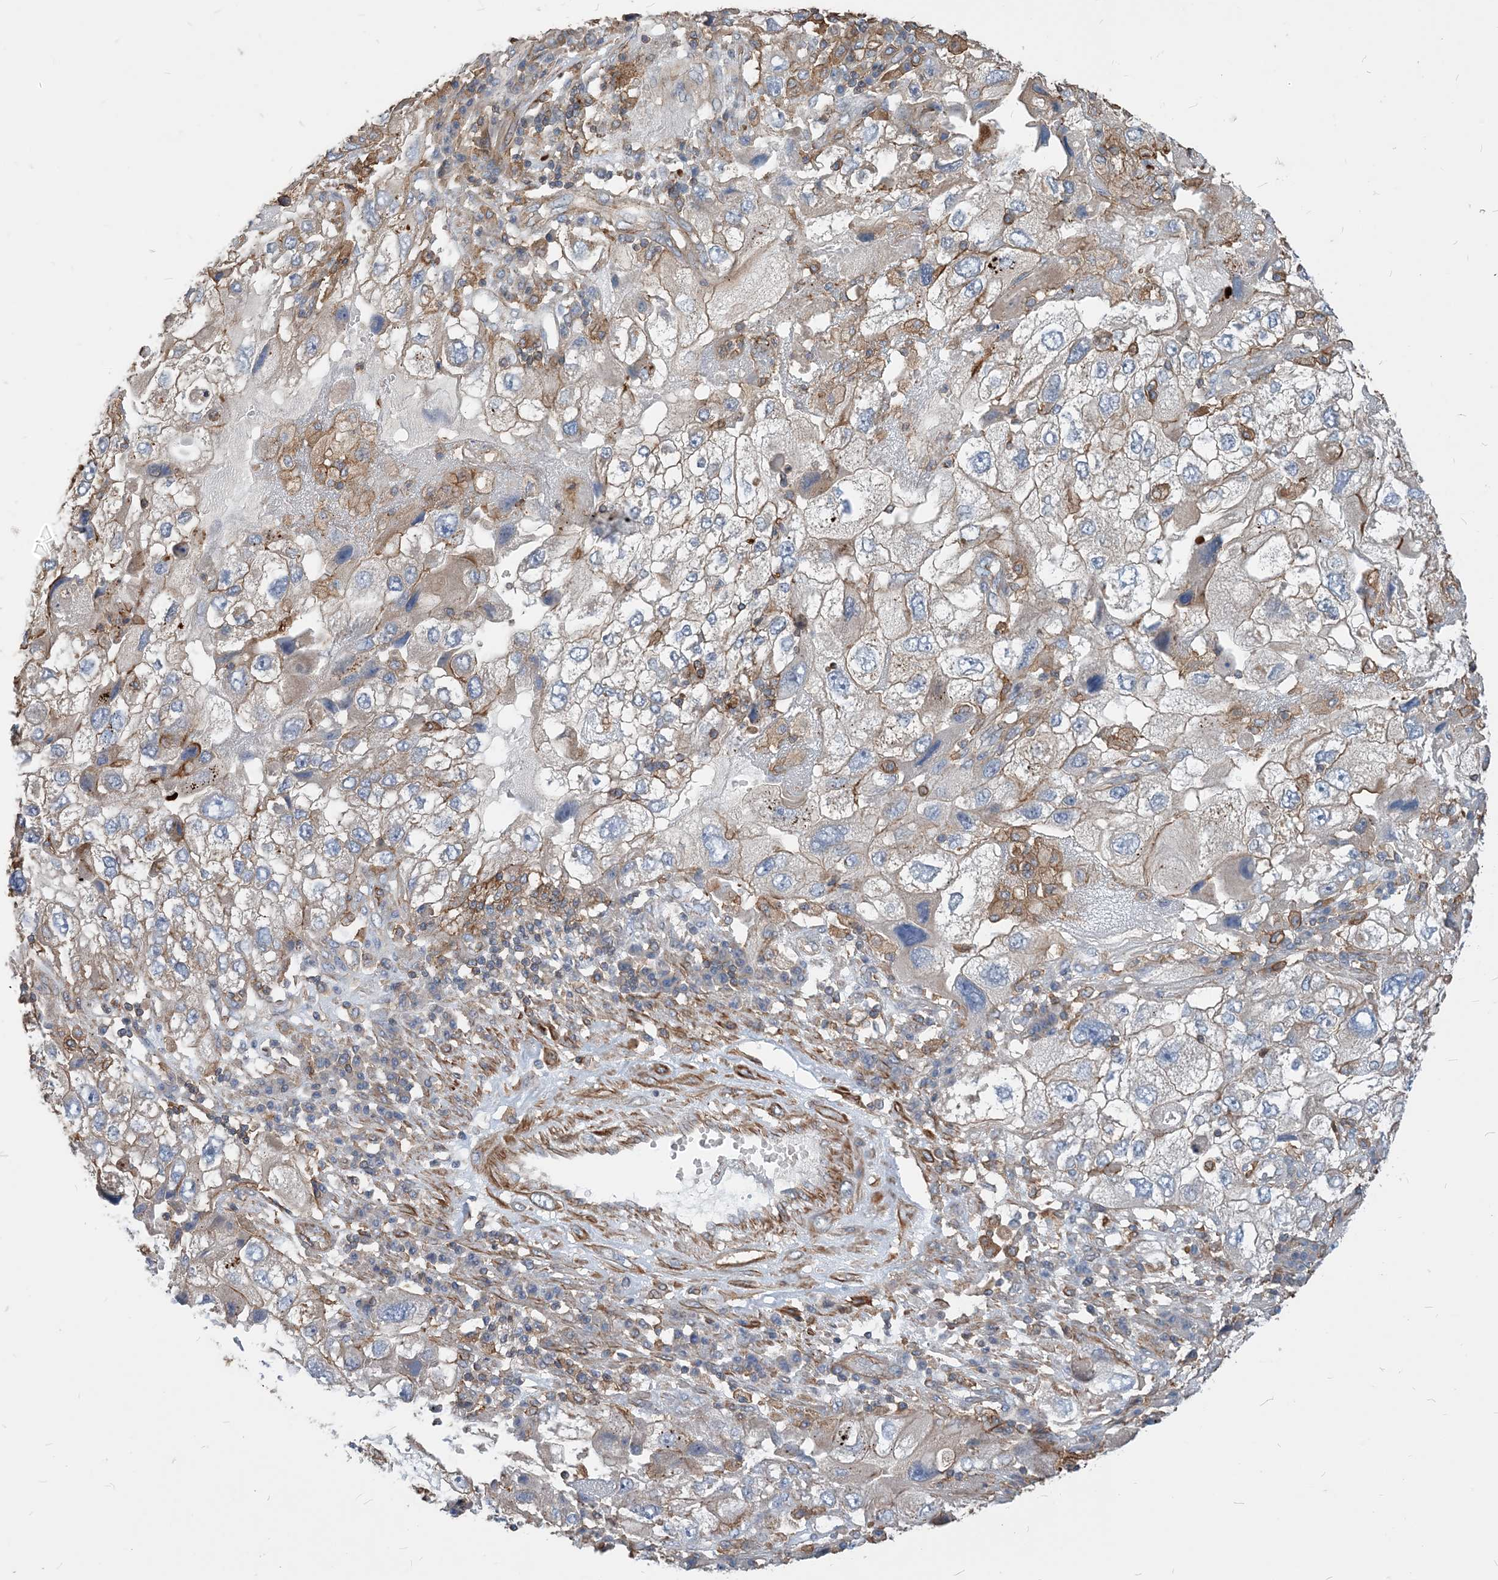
{"staining": {"intensity": "moderate", "quantity": "<25%", "location": "cytoplasmic/membranous"}, "tissue": "endometrial cancer", "cell_type": "Tumor cells", "image_type": "cancer", "snomed": [{"axis": "morphology", "description": "Adenocarcinoma, NOS"}, {"axis": "topography", "description": "Endometrium"}], "caption": "IHC of endometrial cancer (adenocarcinoma) demonstrates low levels of moderate cytoplasmic/membranous expression in about <25% of tumor cells.", "gene": "PARVG", "patient": {"sex": "female", "age": 49}}